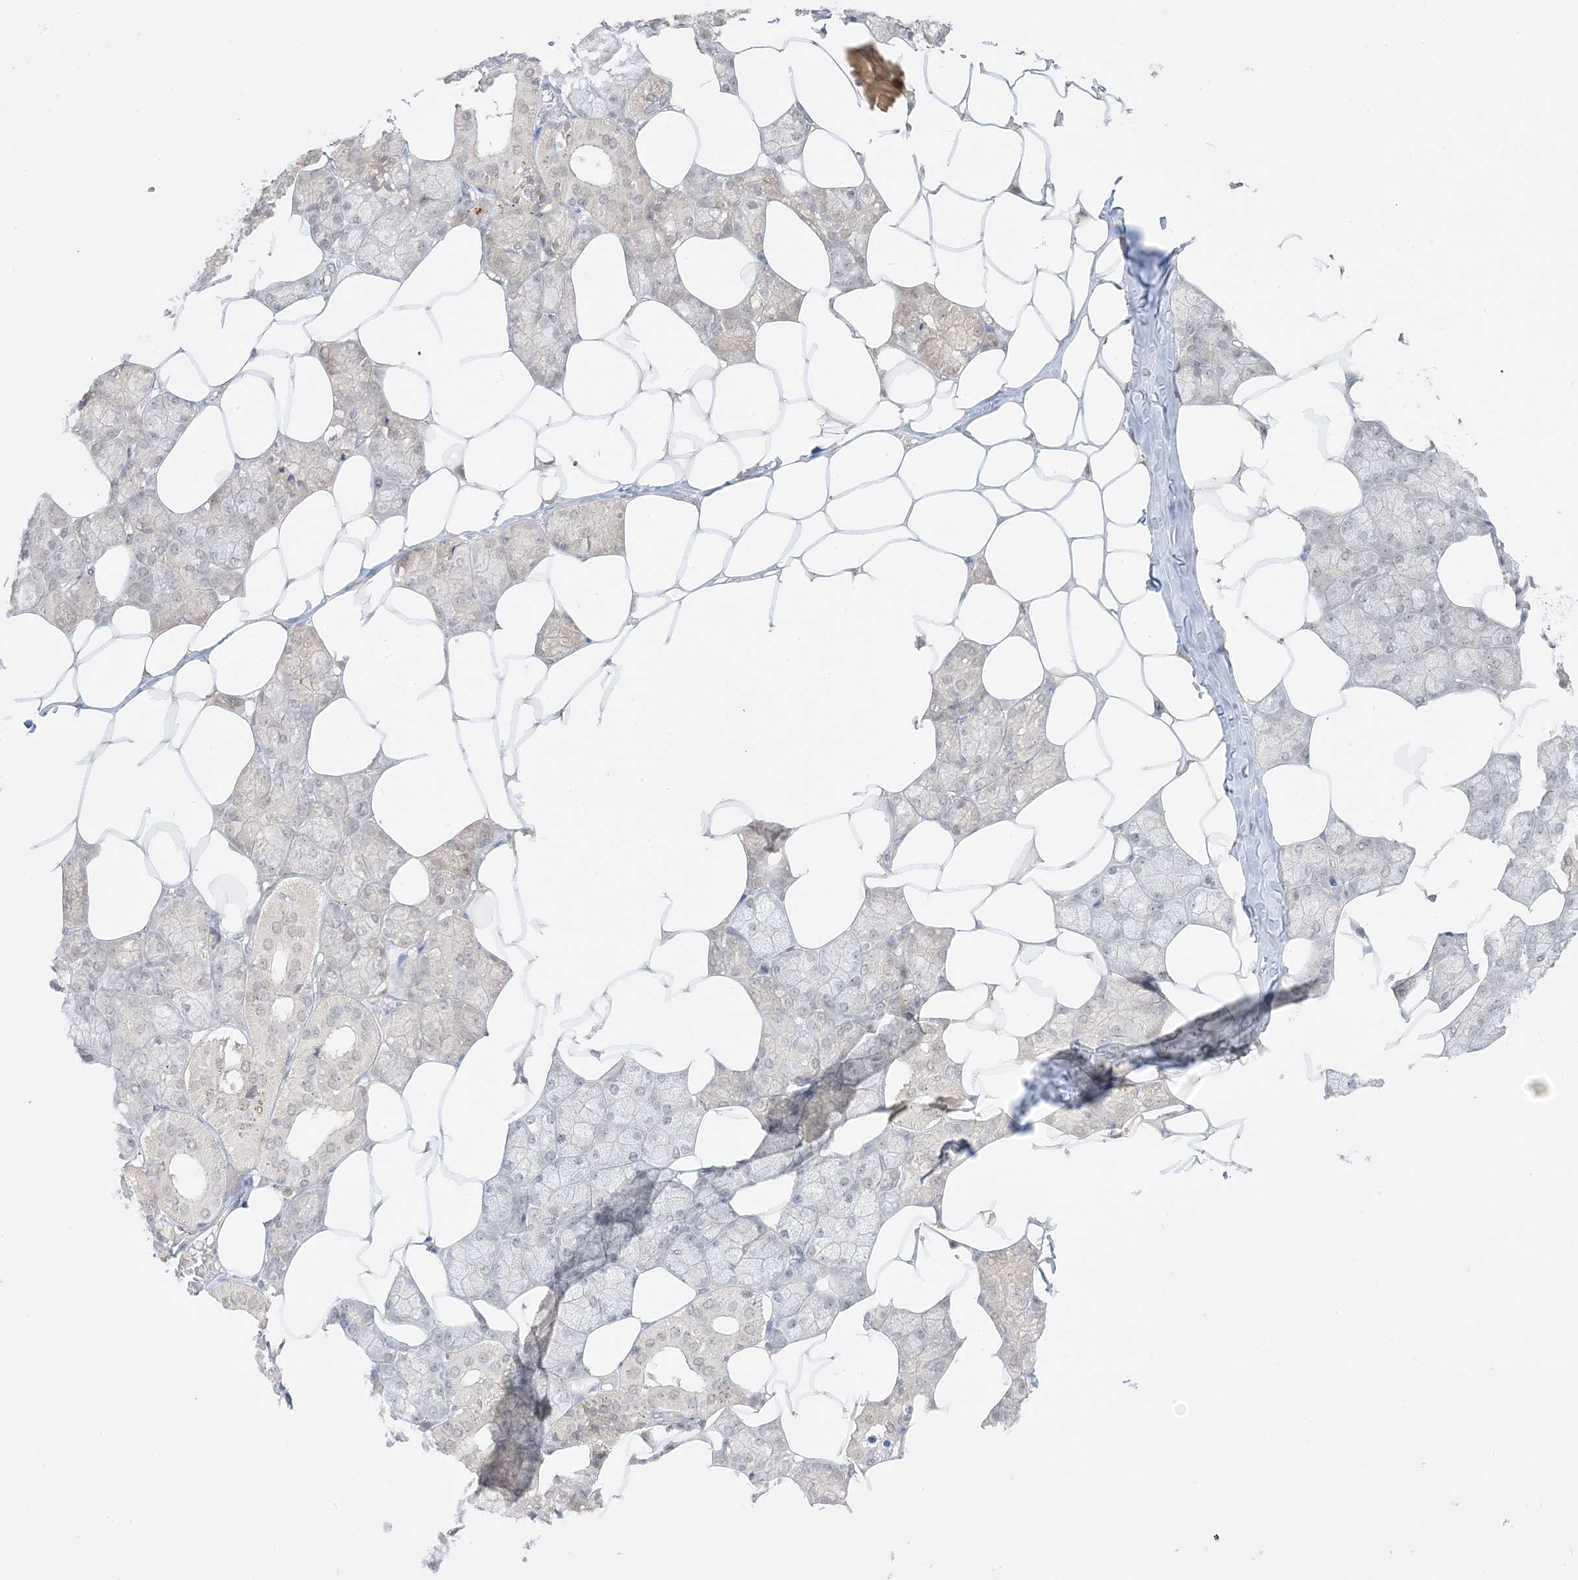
{"staining": {"intensity": "weak", "quantity": "<25%", "location": "cytoplasmic/membranous,nuclear"}, "tissue": "salivary gland", "cell_type": "Glandular cells", "image_type": "normal", "snomed": [{"axis": "morphology", "description": "Normal tissue, NOS"}, {"axis": "topography", "description": "Salivary gland"}], "caption": "Immunohistochemistry histopathology image of normal salivary gland: salivary gland stained with DAB demonstrates no significant protein staining in glandular cells.", "gene": "PTK6", "patient": {"sex": "male", "age": 62}}